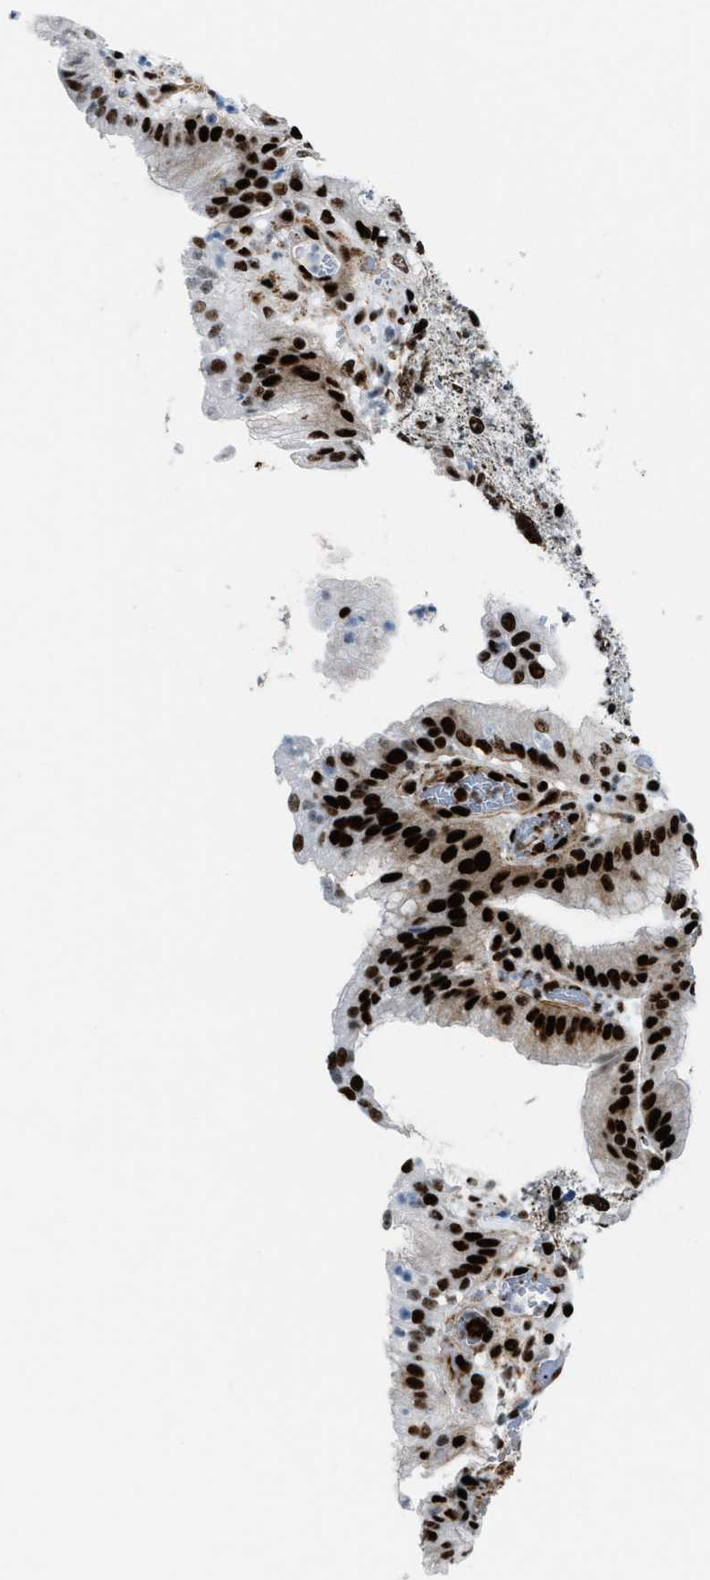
{"staining": {"intensity": "strong", "quantity": ">75%", "location": "nuclear"}, "tissue": "stomach cancer", "cell_type": "Tumor cells", "image_type": "cancer", "snomed": [{"axis": "morphology", "description": "Normal tissue, NOS"}, {"axis": "morphology", "description": "Adenocarcinoma, NOS"}, {"axis": "topography", "description": "Stomach"}], "caption": "This is an image of IHC staining of stomach adenocarcinoma, which shows strong positivity in the nuclear of tumor cells.", "gene": "NONO", "patient": {"sex": "male", "age": 48}}